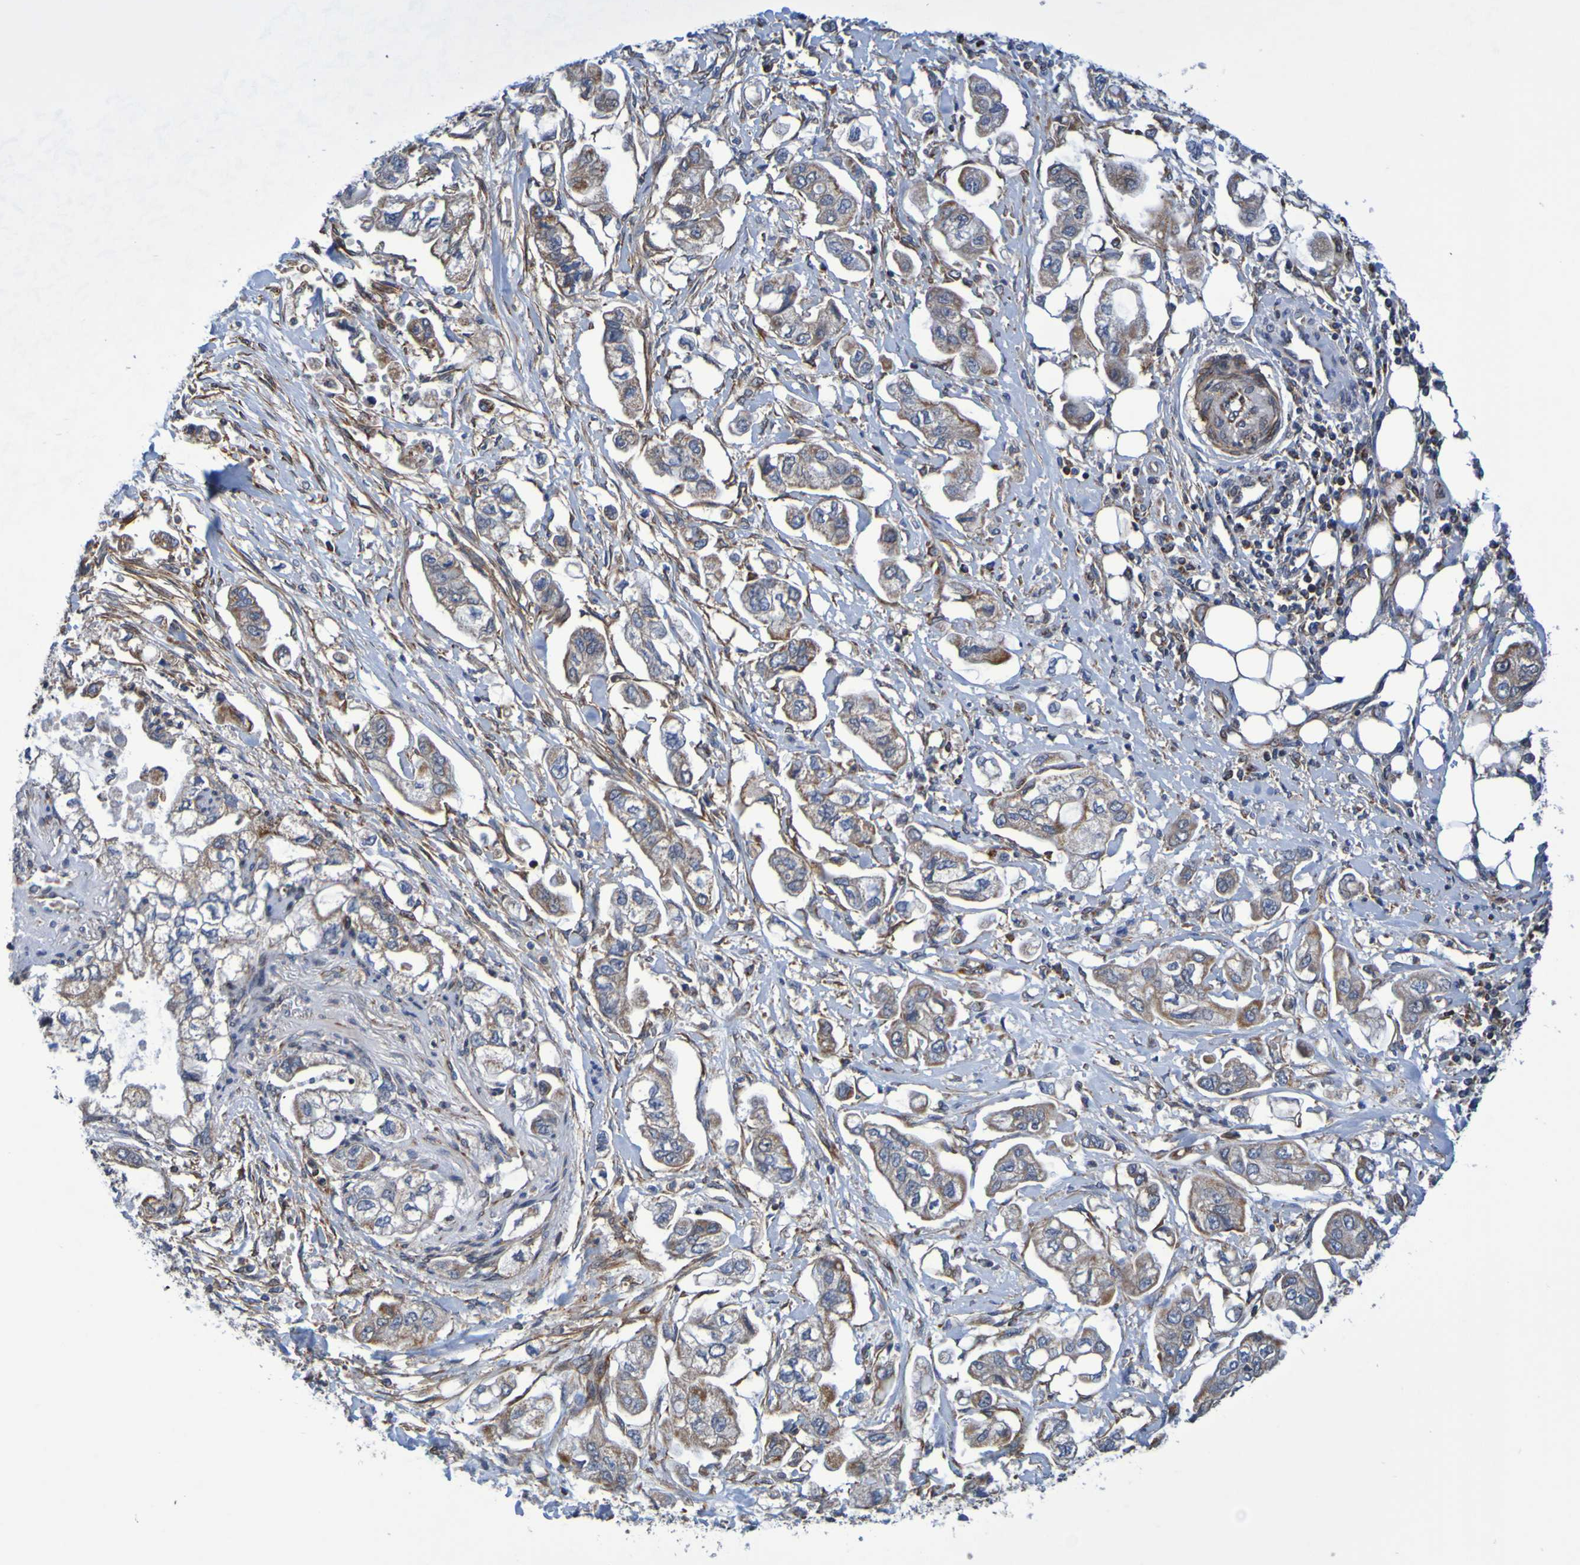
{"staining": {"intensity": "moderate", "quantity": ">75%", "location": "cytoplasmic/membranous"}, "tissue": "stomach cancer", "cell_type": "Tumor cells", "image_type": "cancer", "snomed": [{"axis": "morphology", "description": "Adenocarcinoma, NOS"}, {"axis": "topography", "description": "Stomach"}], "caption": "High-magnification brightfield microscopy of stomach adenocarcinoma stained with DAB (brown) and counterstained with hematoxylin (blue). tumor cells exhibit moderate cytoplasmic/membranous expression is seen in about>75% of cells.", "gene": "CCDC51", "patient": {"sex": "male", "age": 62}}